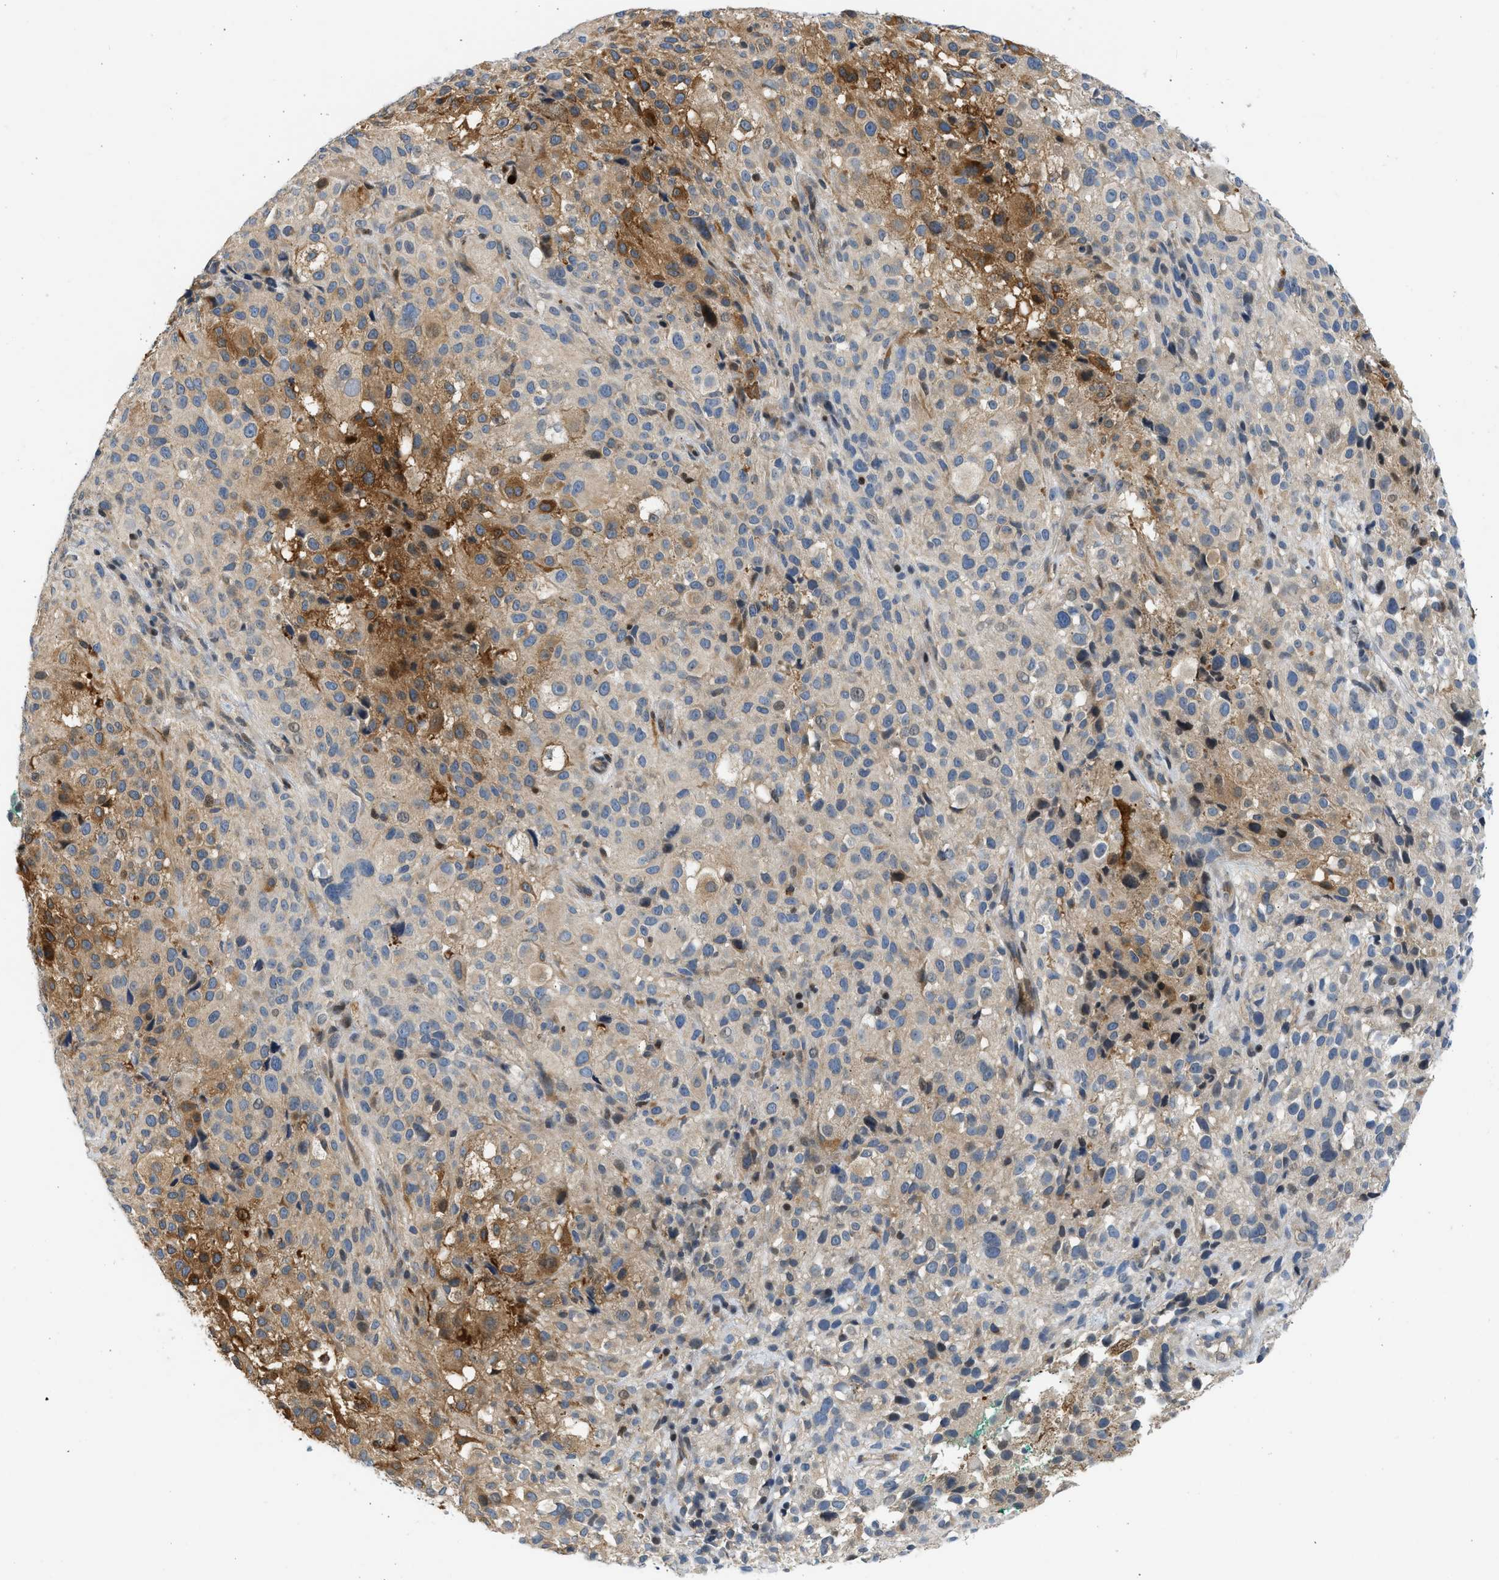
{"staining": {"intensity": "moderate", "quantity": "<25%", "location": "cytoplasmic/membranous"}, "tissue": "melanoma", "cell_type": "Tumor cells", "image_type": "cancer", "snomed": [{"axis": "morphology", "description": "Necrosis, NOS"}, {"axis": "morphology", "description": "Malignant melanoma, NOS"}, {"axis": "topography", "description": "Skin"}], "caption": "IHC micrograph of neoplastic tissue: human malignant melanoma stained using immunohistochemistry (IHC) demonstrates low levels of moderate protein expression localized specifically in the cytoplasmic/membranous of tumor cells, appearing as a cytoplasmic/membranous brown color.", "gene": "OLIG3", "patient": {"sex": "female", "age": 87}}